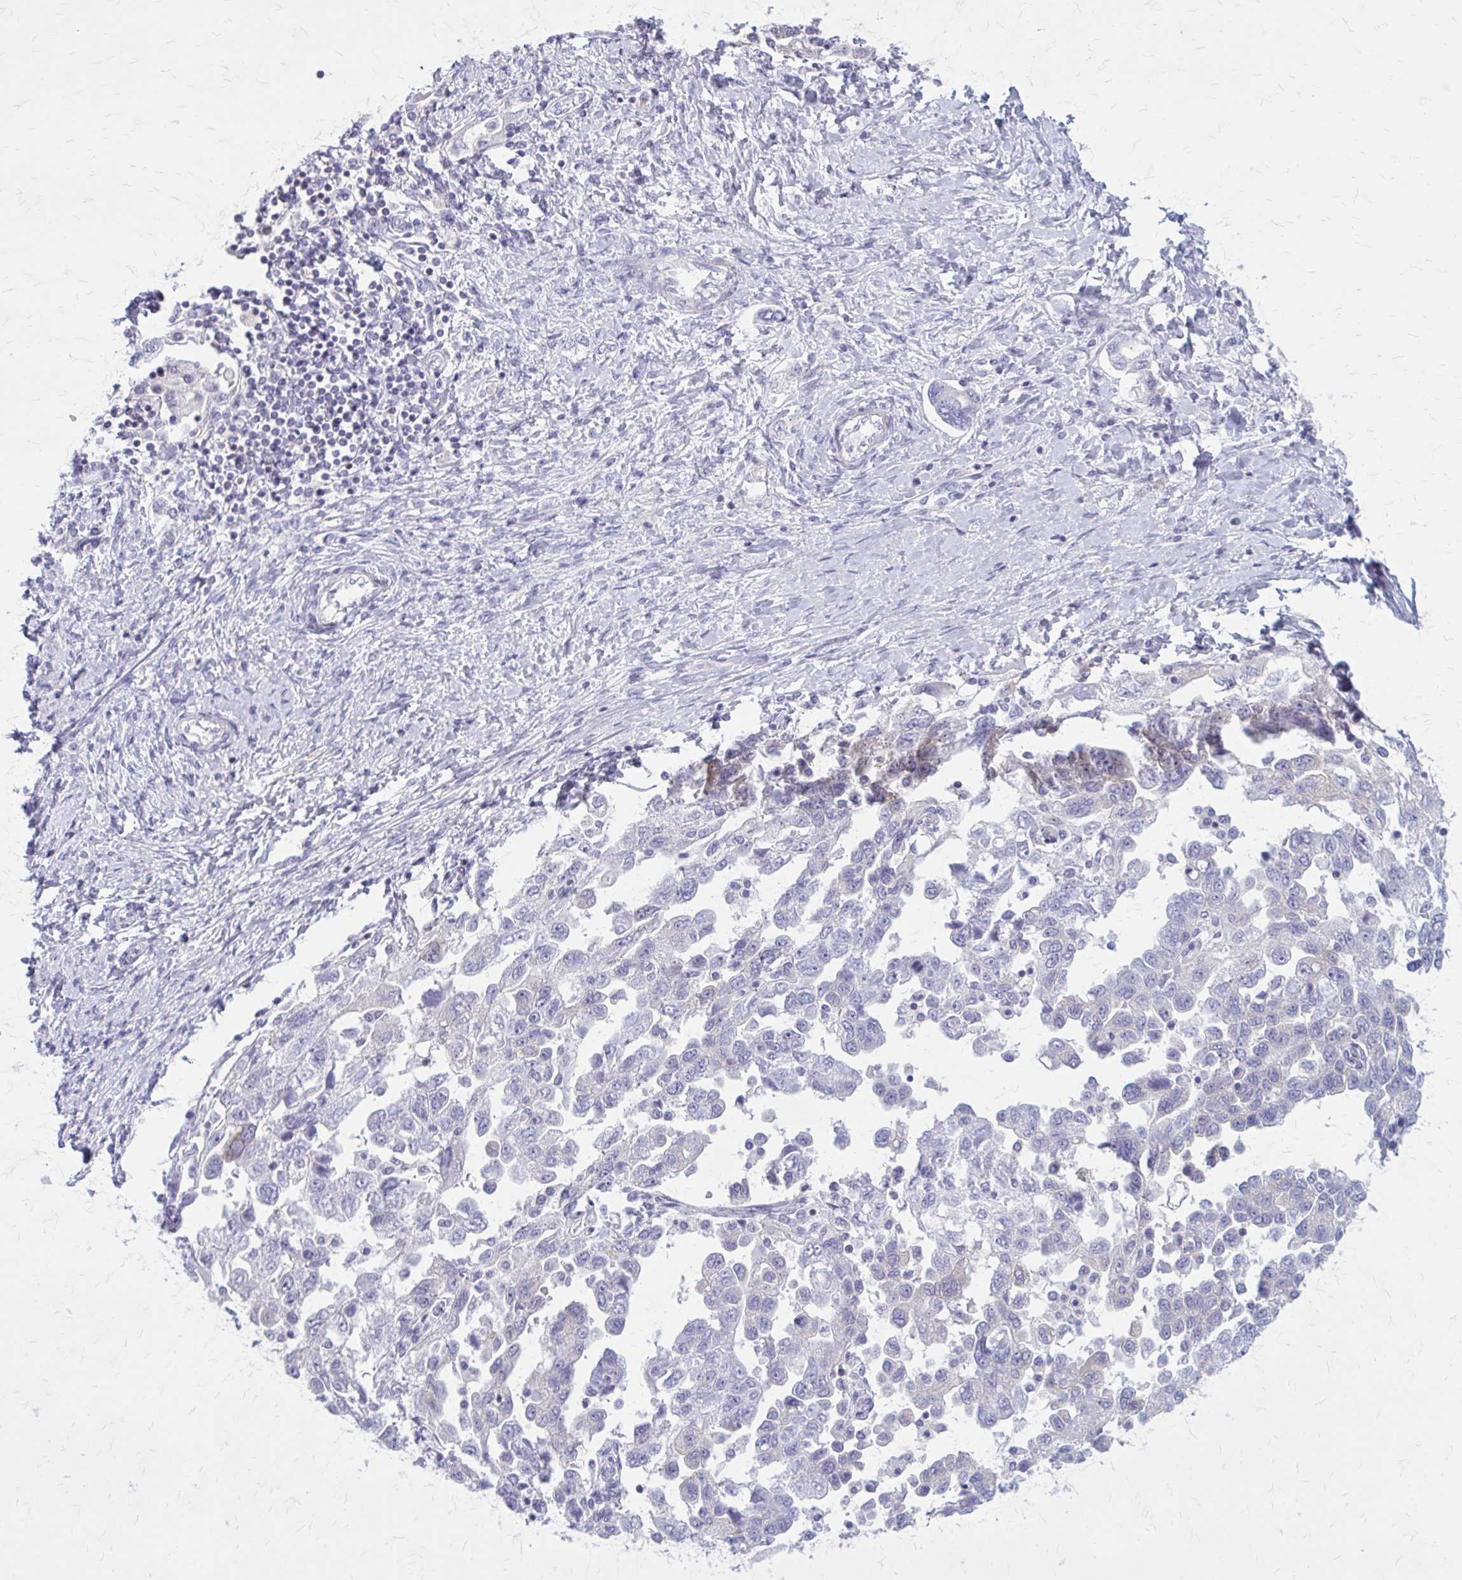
{"staining": {"intensity": "negative", "quantity": "none", "location": "none"}, "tissue": "ovarian cancer", "cell_type": "Tumor cells", "image_type": "cancer", "snomed": [{"axis": "morphology", "description": "Carcinoma, NOS"}, {"axis": "morphology", "description": "Cystadenocarcinoma, serous, NOS"}, {"axis": "topography", "description": "Ovary"}], "caption": "High magnification brightfield microscopy of ovarian carcinoma stained with DAB (brown) and counterstained with hematoxylin (blue): tumor cells show no significant expression. (Brightfield microscopy of DAB immunohistochemistry (IHC) at high magnification).", "gene": "PITPNM1", "patient": {"sex": "female", "age": 69}}